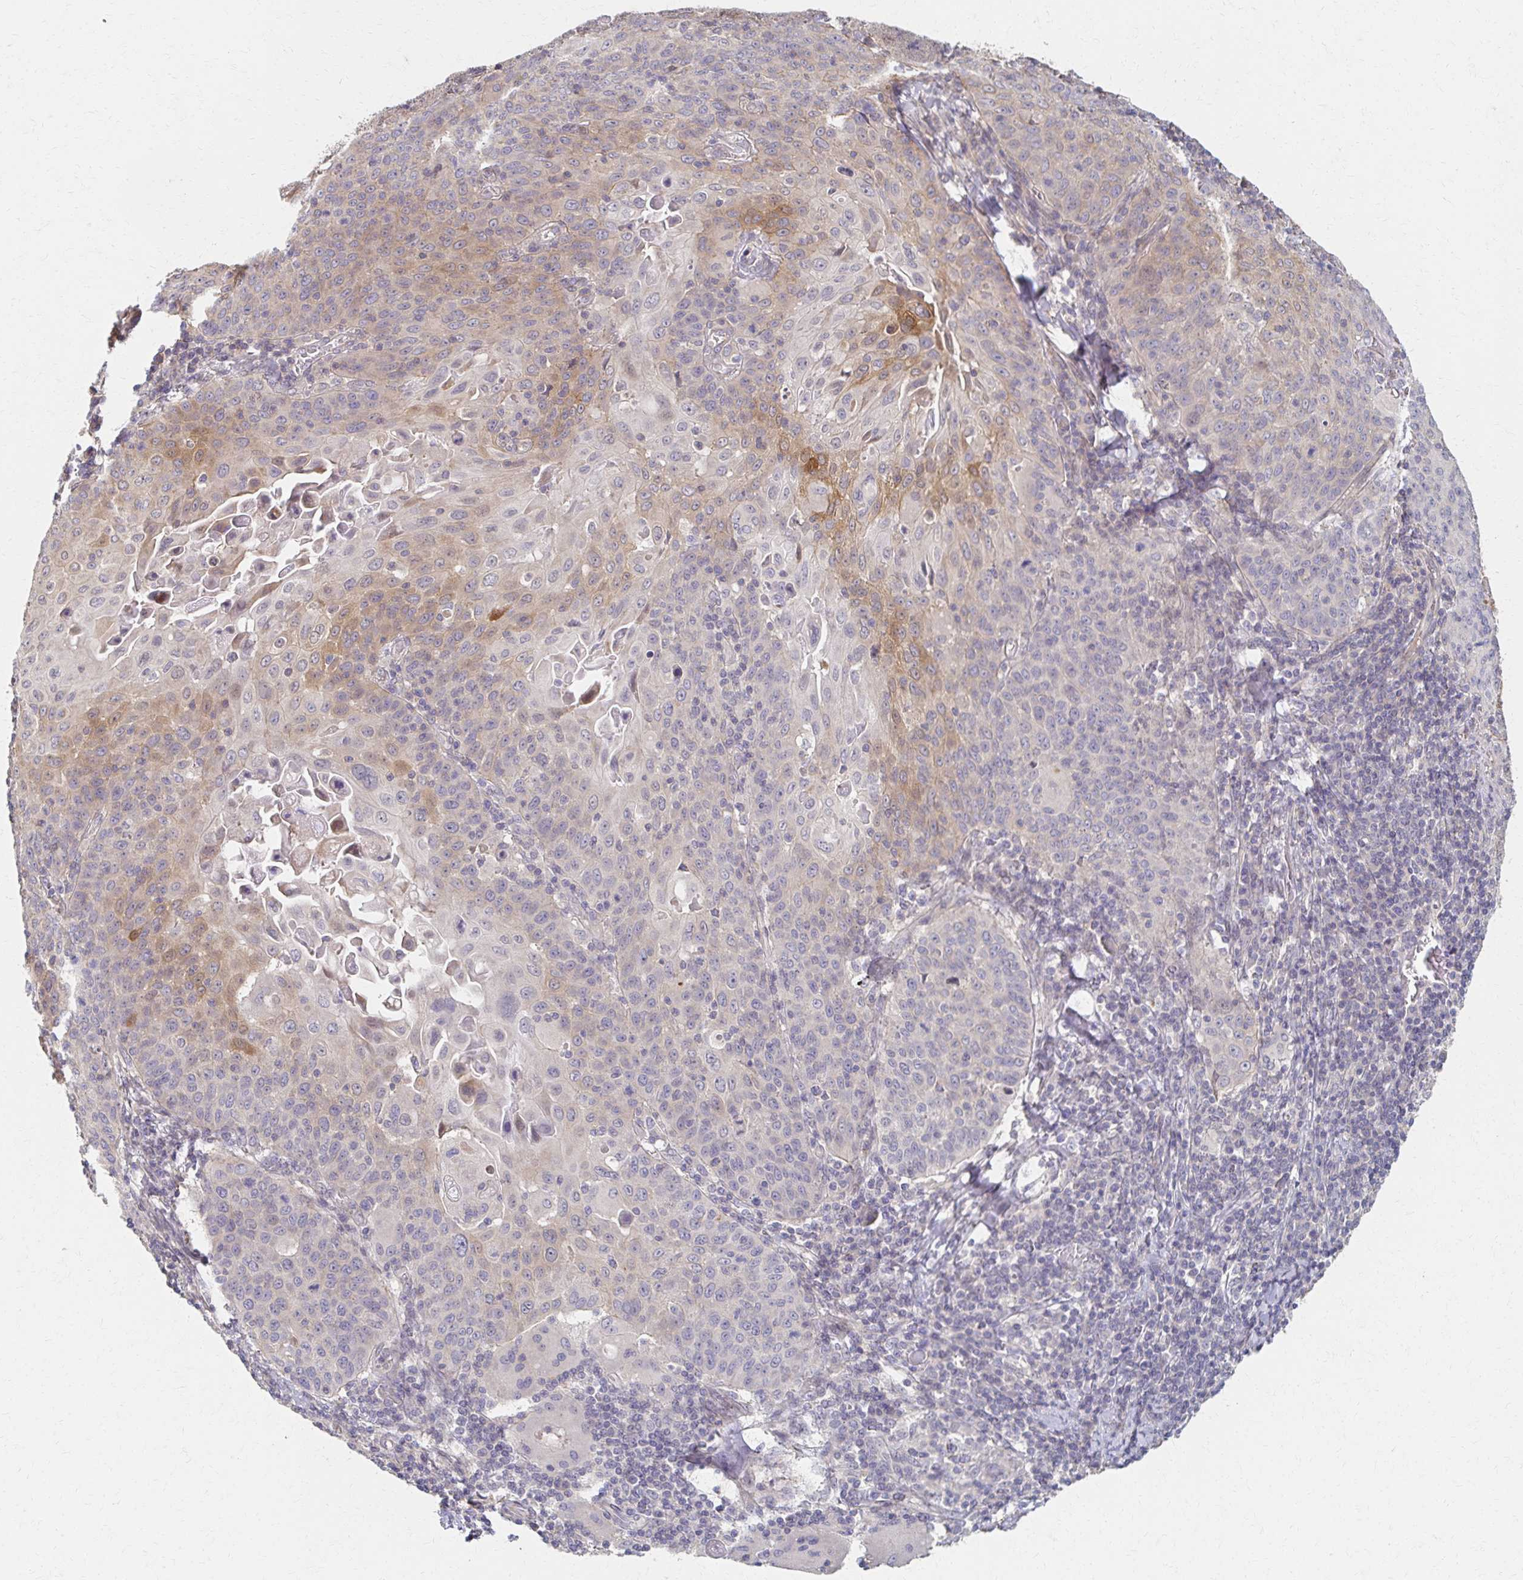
{"staining": {"intensity": "moderate", "quantity": "<25%", "location": "cytoplasmic/membranous"}, "tissue": "cervical cancer", "cell_type": "Tumor cells", "image_type": "cancer", "snomed": [{"axis": "morphology", "description": "Squamous cell carcinoma, NOS"}, {"axis": "topography", "description": "Cervix"}], "caption": "About <25% of tumor cells in human cervical cancer (squamous cell carcinoma) reveal moderate cytoplasmic/membranous protein staining as visualized by brown immunohistochemical staining.", "gene": "EOLA2", "patient": {"sex": "female", "age": 65}}